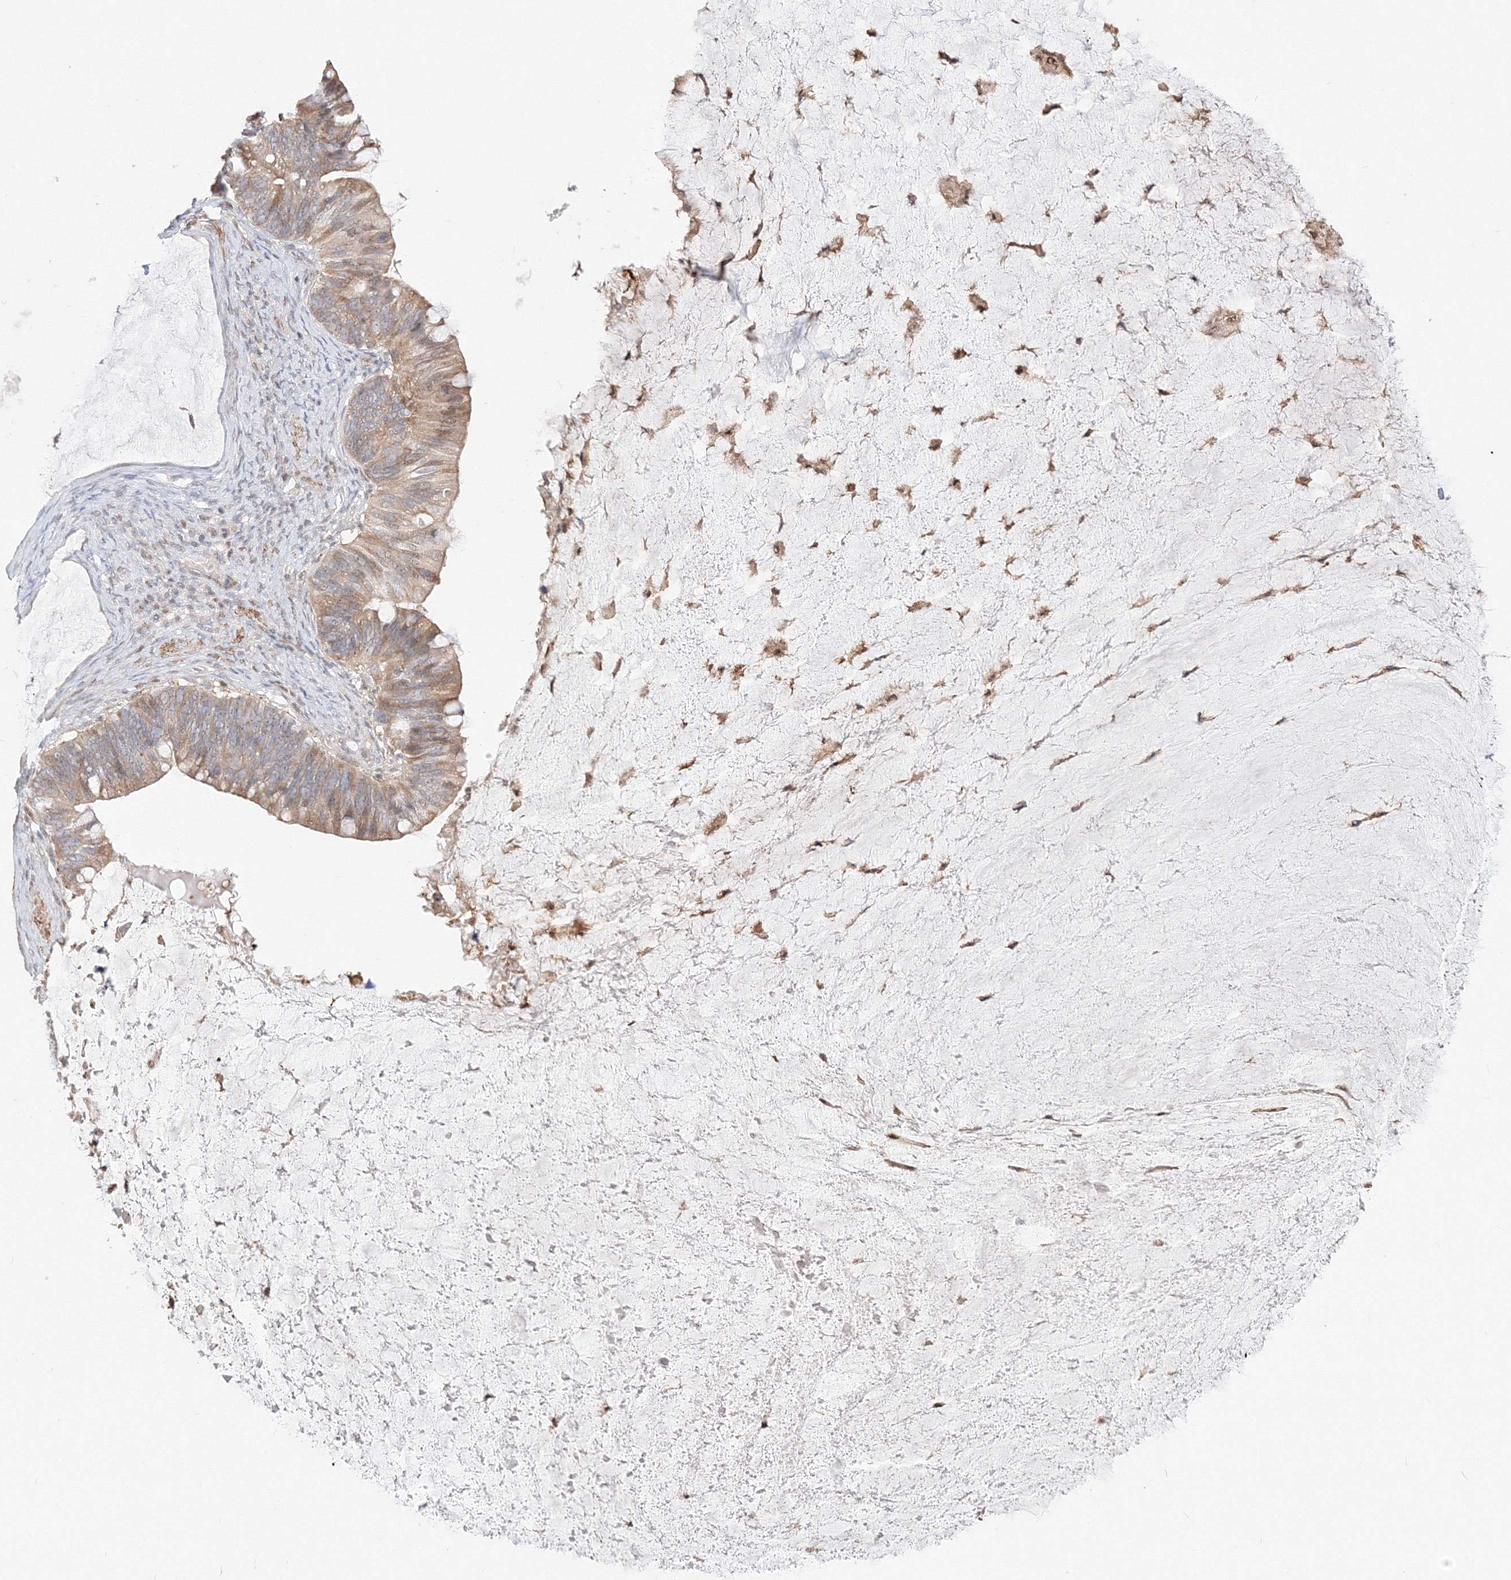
{"staining": {"intensity": "moderate", "quantity": ">75%", "location": "cytoplasmic/membranous"}, "tissue": "ovarian cancer", "cell_type": "Tumor cells", "image_type": "cancer", "snomed": [{"axis": "morphology", "description": "Cystadenocarcinoma, mucinous, NOS"}, {"axis": "topography", "description": "Ovary"}], "caption": "Ovarian cancer tissue demonstrates moderate cytoplasmic/membranous expression in approximately >75% of tumor cells", "gene": "ARHGAP21", "patient": {"sex": "female", "age": 61}}